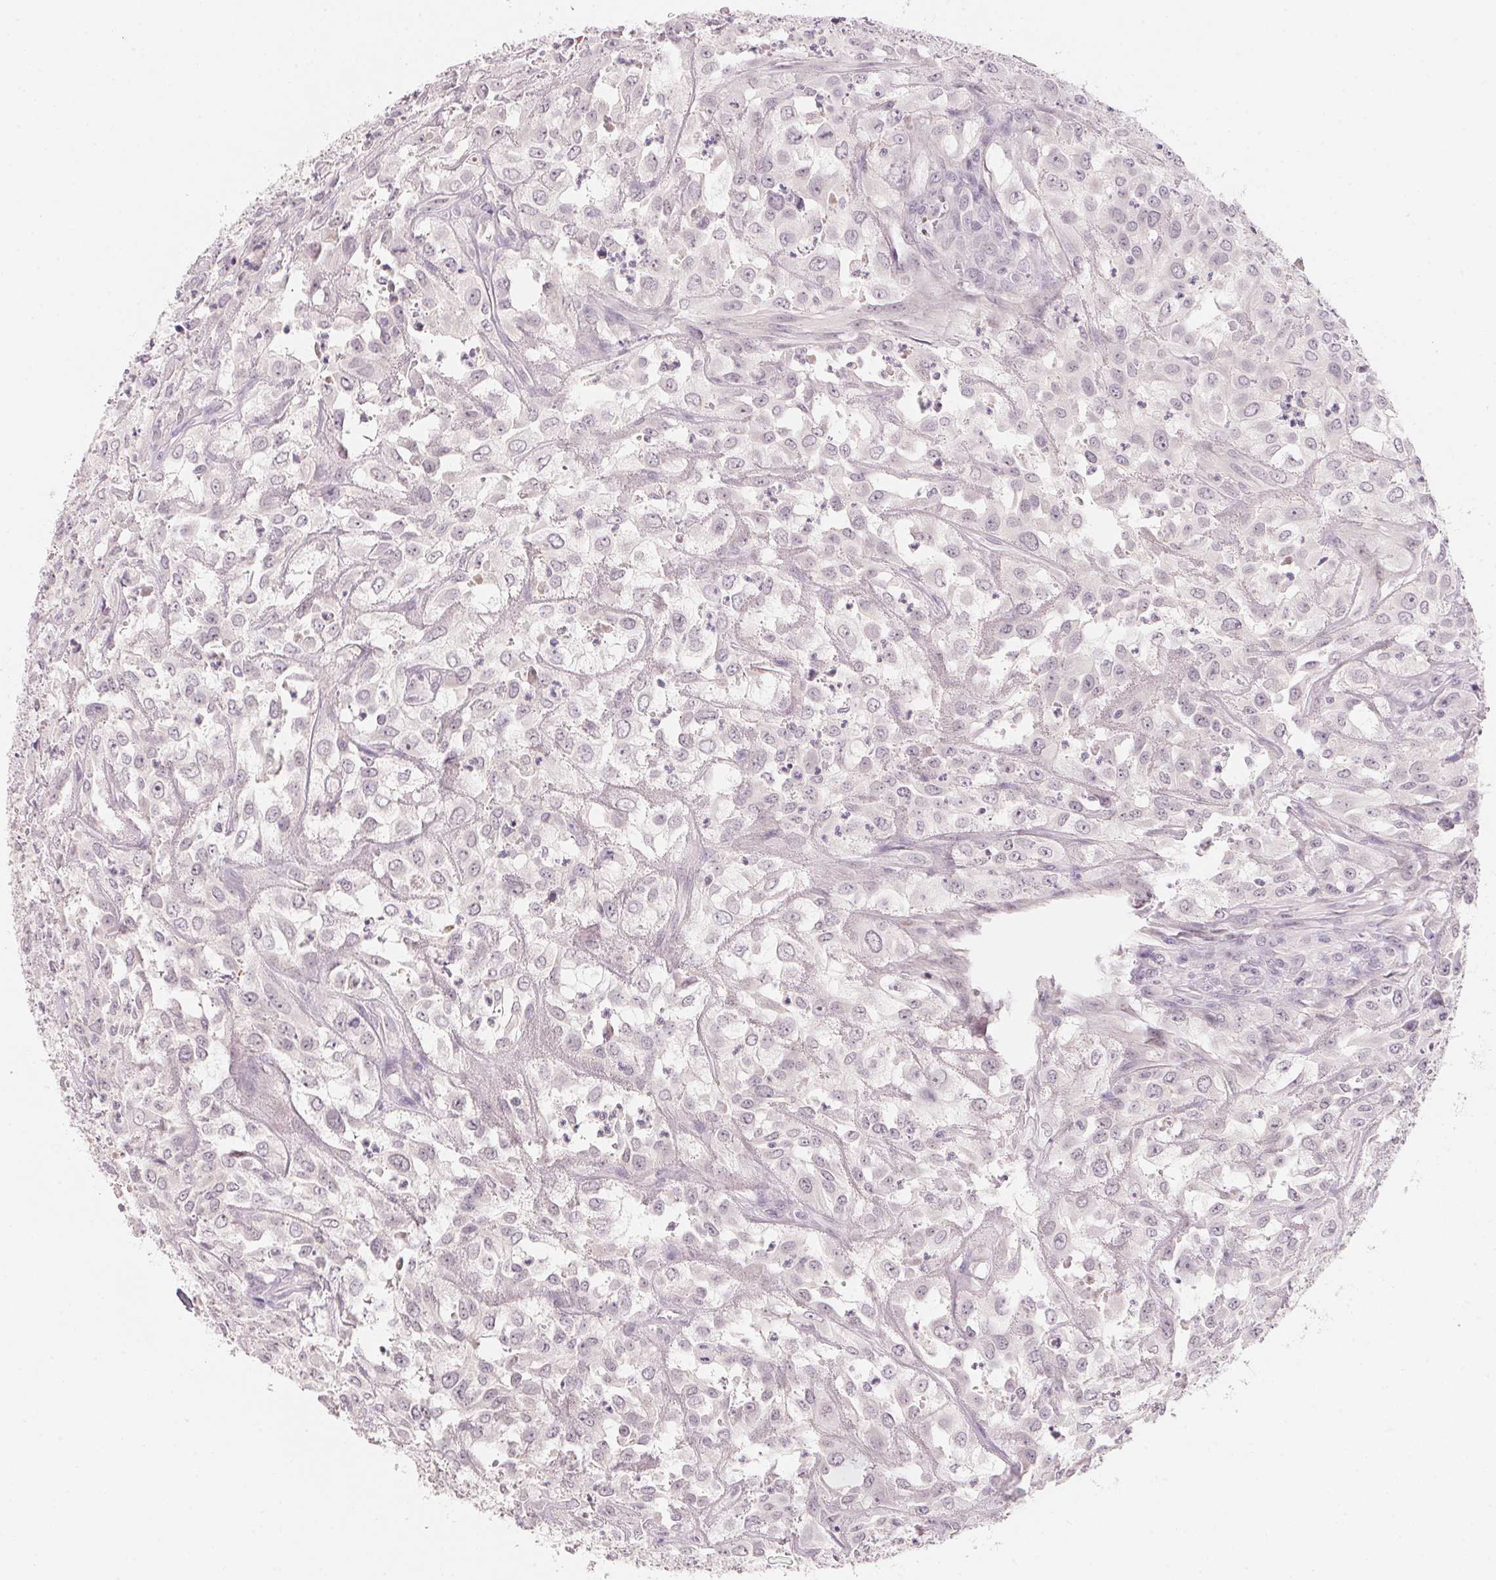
{"staining": {"intensity": "negative", "quantity": "none", "location": "none"}, "tissue": "urothelial cancer", "cell_type": "Tumor cells", "image_type": "cancer", "snomed": [{"axis": "morphology", "description": "Urothelial carcinoma, High grade"}, {"axis": "topography", "description": "Urinary bladder"}], "caption": "Immunohistochemistry photomicrograph of neoplastic tissue: urothelial carcinoma (high-grade) stained with DAB shows no significant protein expression in tumor cells.", "gene": "ANKRD31", "patient": {"sex": "male", "age": 67}}